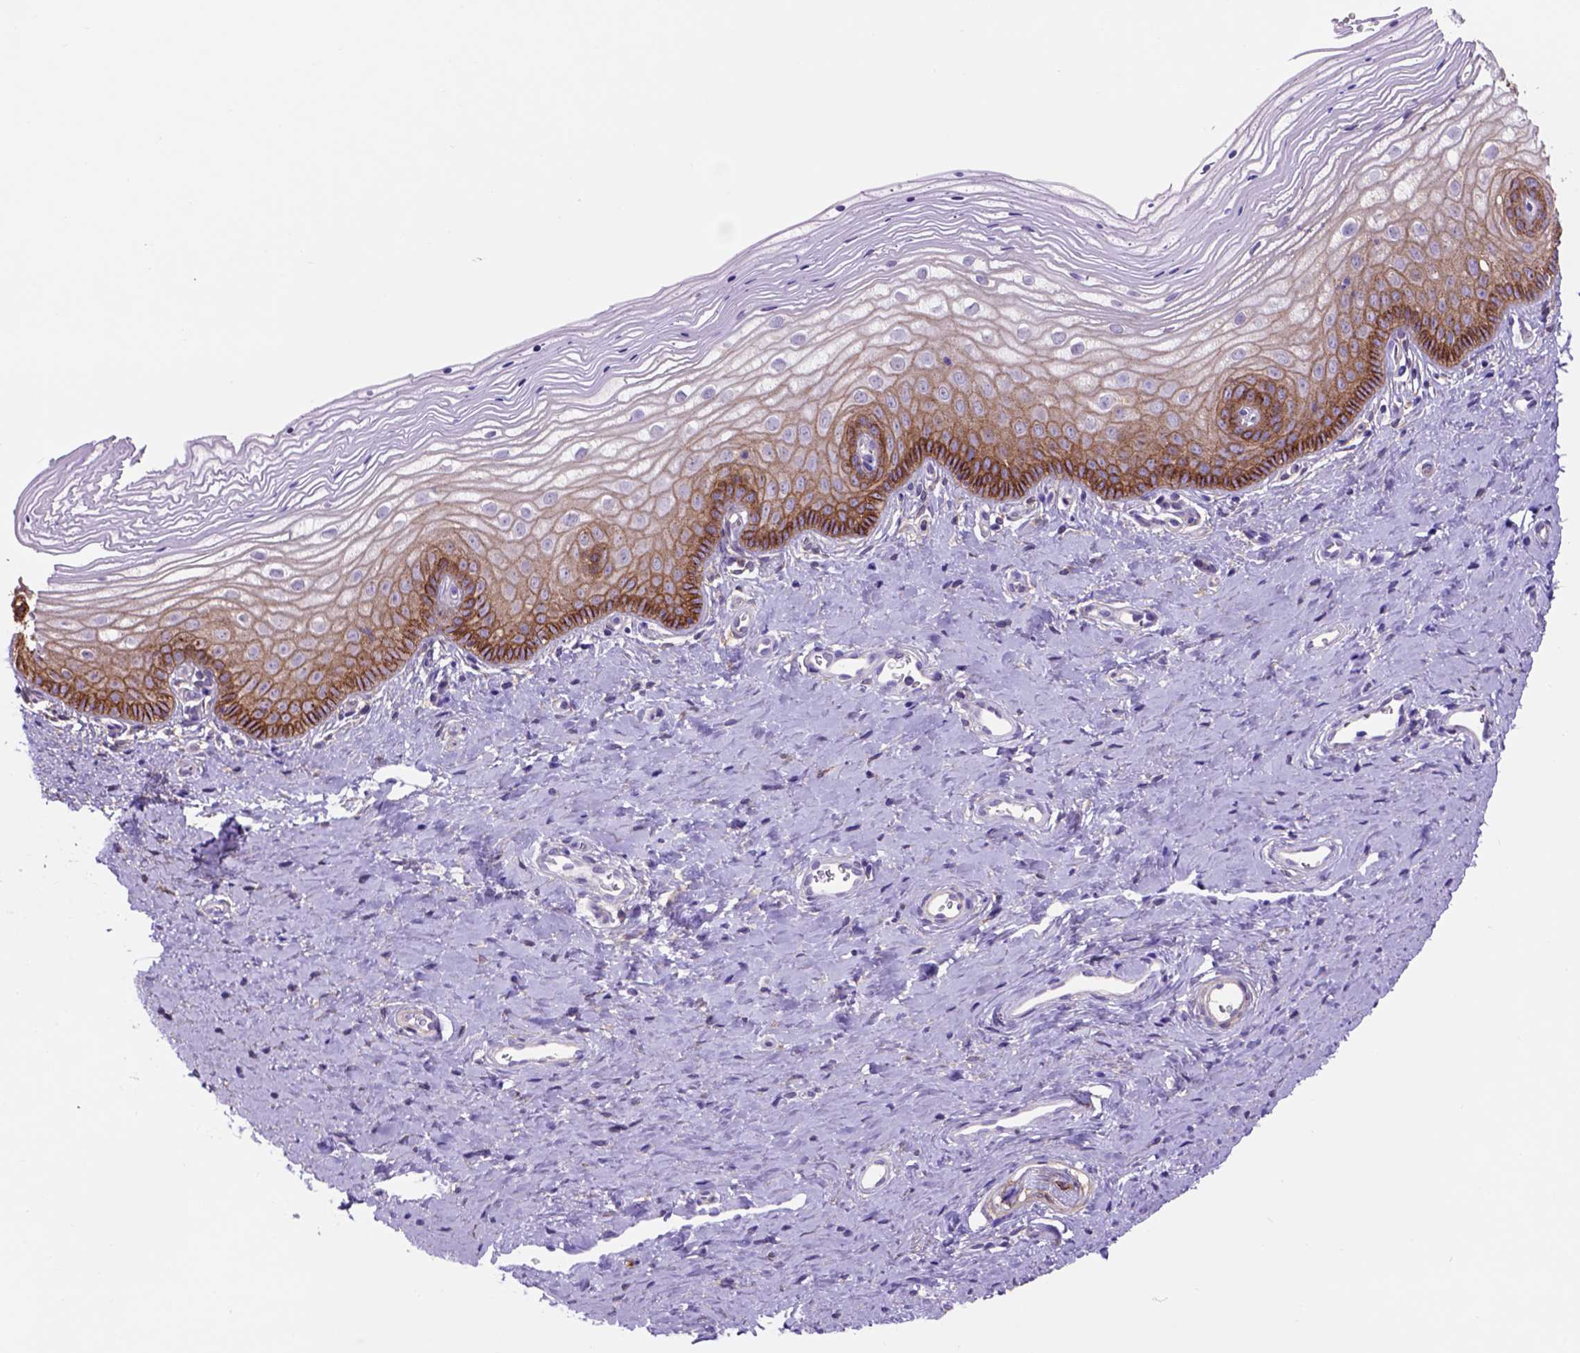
{"staining": {"intensity": "moderate", "quantity": "25%-75%", "location": "cytoplasmic/membranous"}, "tissue": "vagina", "cell_type": "Squamous epithelial cells", "image_type": "normal", "snomed": [{"axis": "morphology", "description": "Normal tissue, NOS"}, {"axis": "topography", "description": "Vagina"}], "caption": "Squamous epithelial cells demonstrate moderate cytoplasmic/membranous staining in approximately 25%-75% of cells in unremarkable vagina.", "gene": "EGFR", "patient": {"sex": "female", "age": 39}}